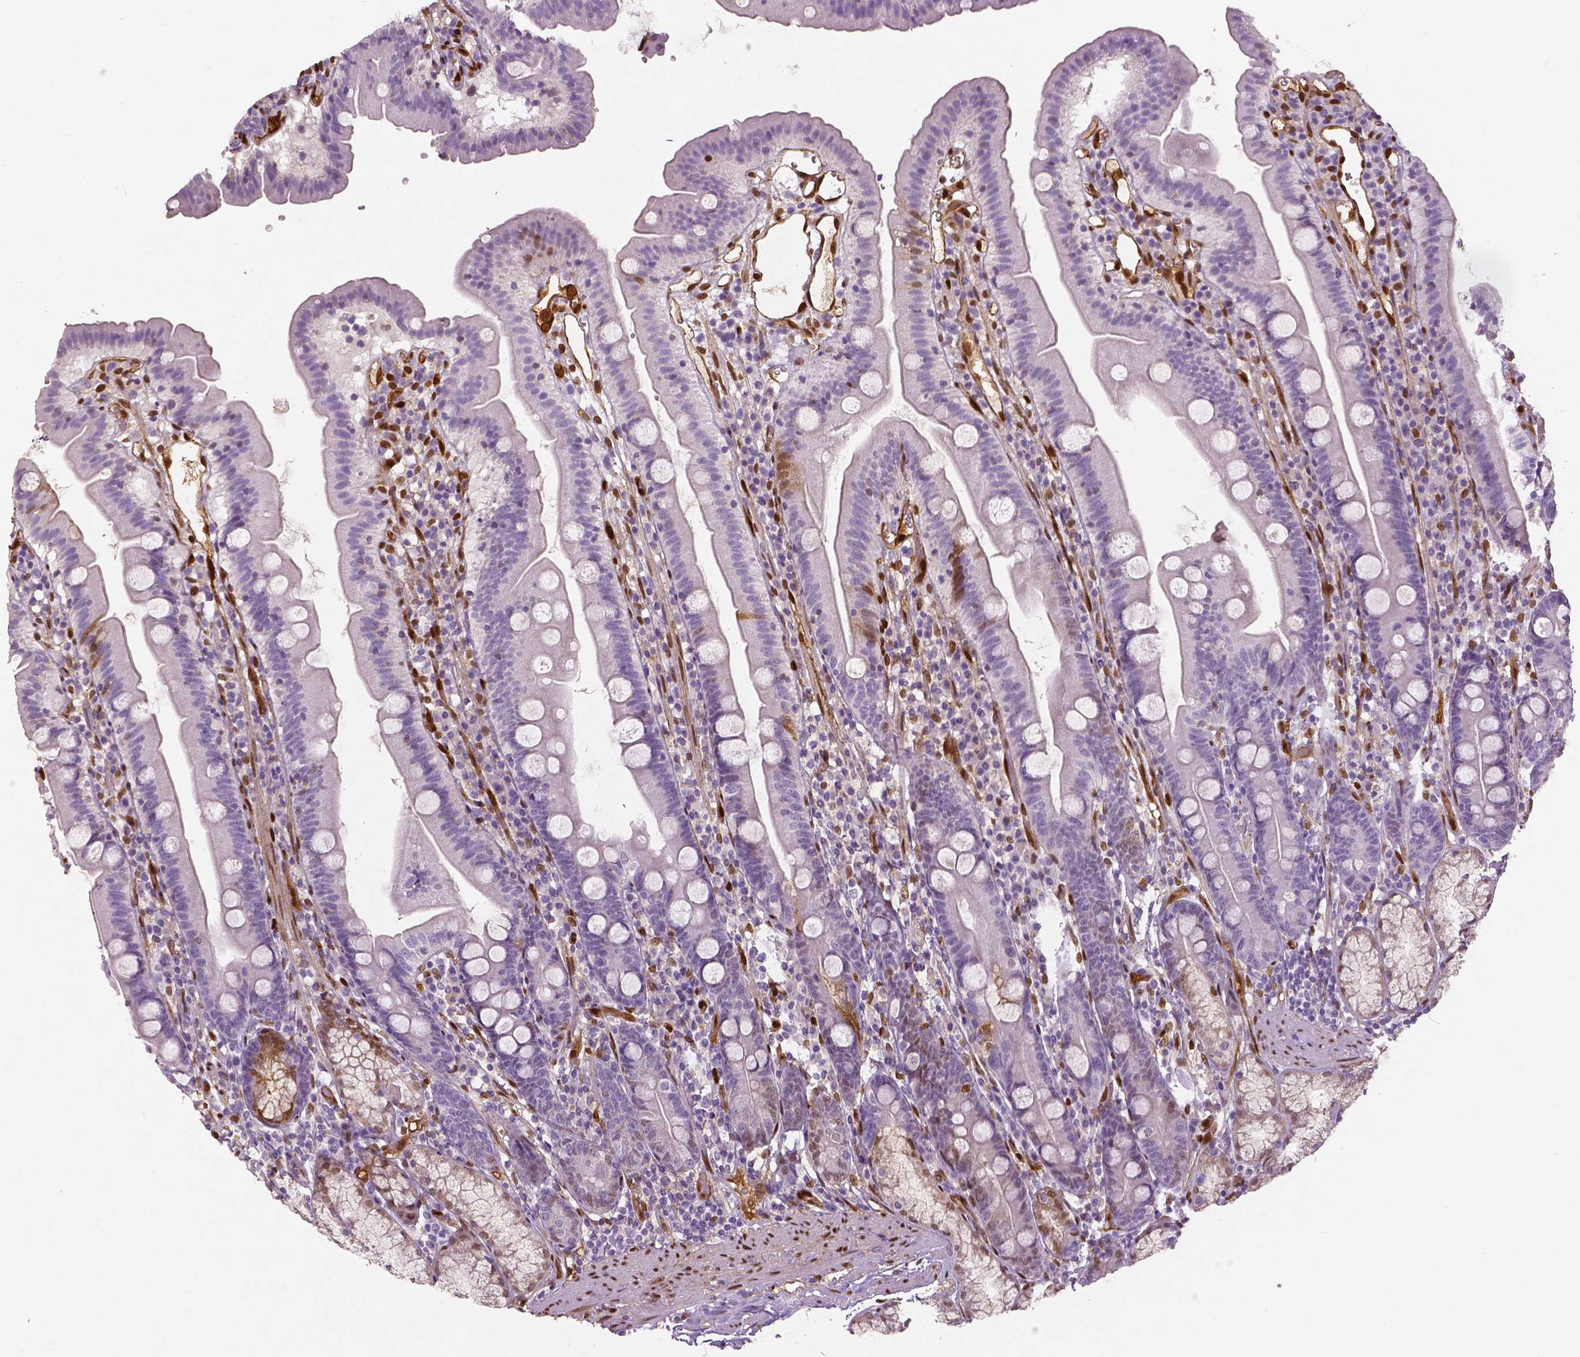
{"staining": {"intensity": "negative", "quantity": "none", "location": "none"}, "tissue": "duodenum", "cell_type": "Glandular cells", "image_type": "normal", "snomed": [{"axis": "morphology", "description": "Normal tissue, NOS"}, {"axis": "topography", "description": "Duodenum"}], "caption": "Immunohistochemical staining of normal human duodenum demonstrates no significant expression in glandular cells.", "gene": "WWTR1", "patient": {"sex": "female", "age": 67}}